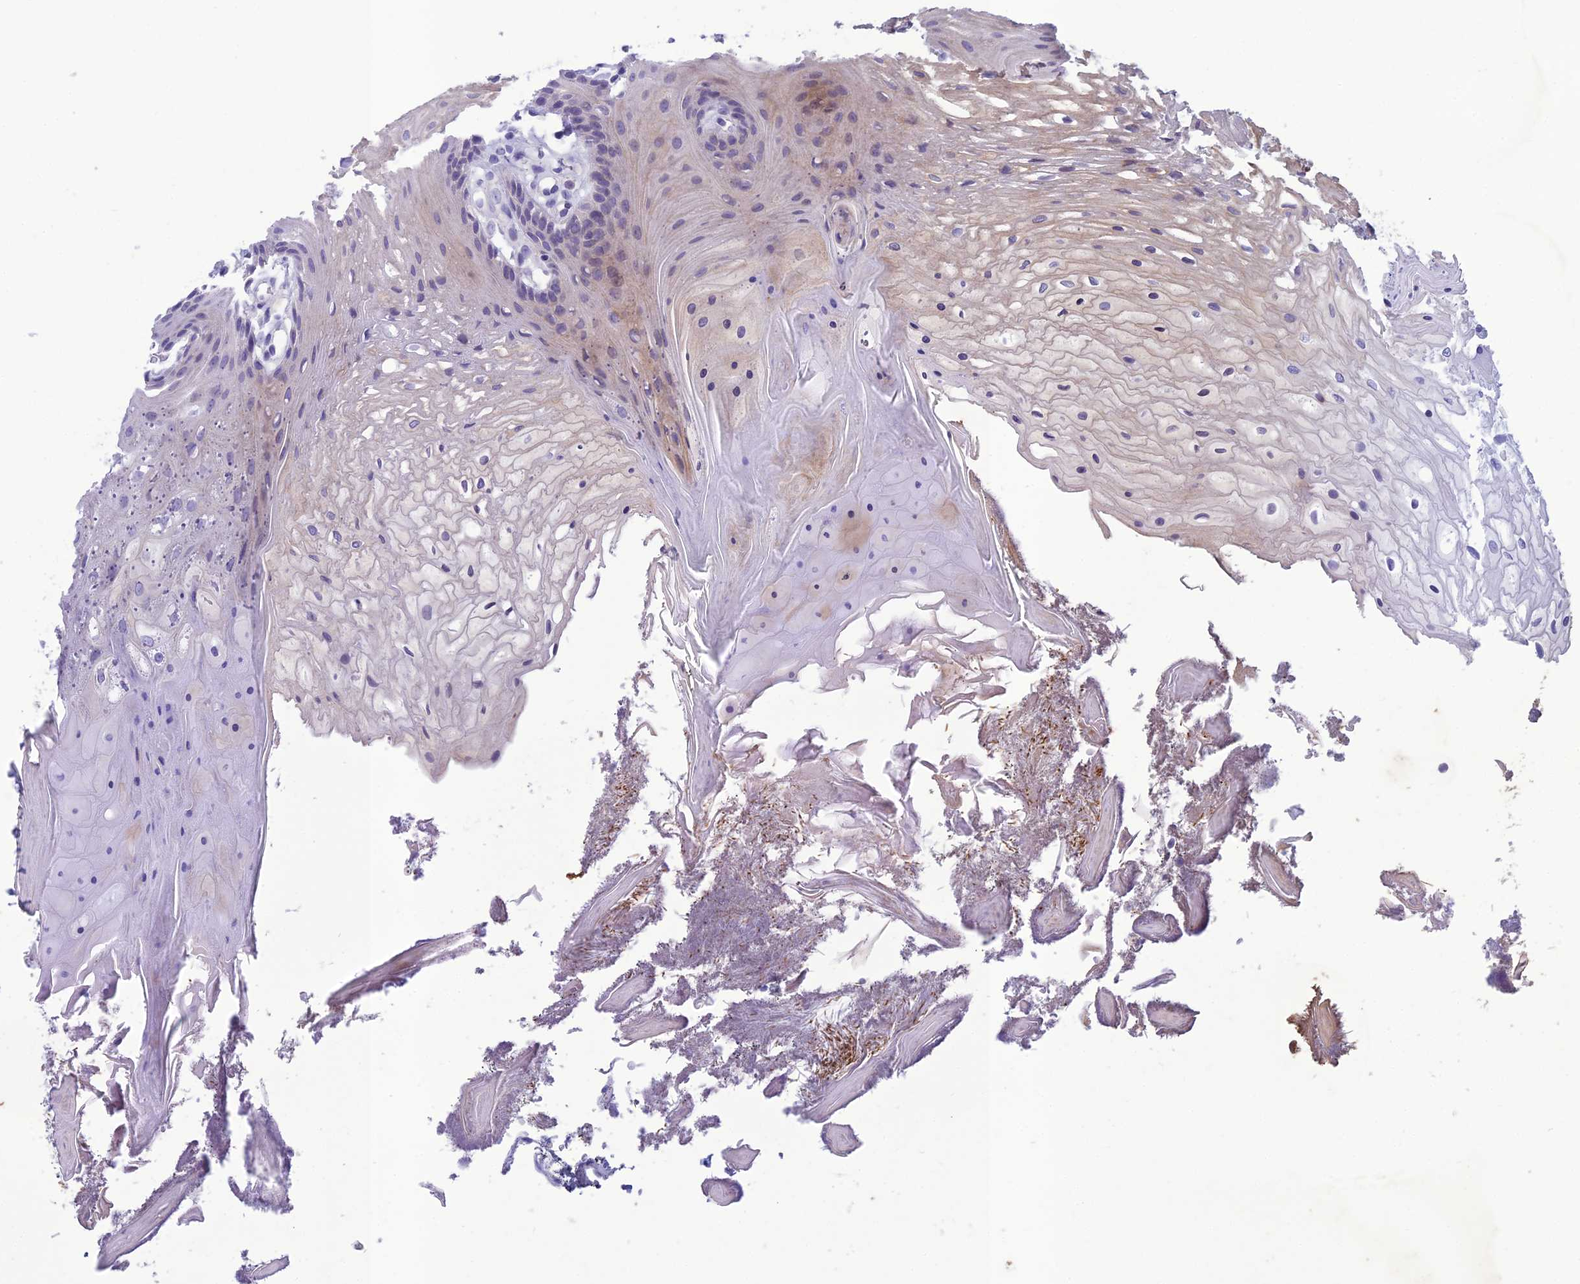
{"staining": {"intensity": "weak", "quantity": "<25%", "location": "cytoplasmic/membranous"}, "tissue": "oral mucosa", "cell_type": "Squamous epithelial cells", "image_type": "normal", "snomed": [{"axis": "morphology", "description": "Normal tissue, NOS"}, {"axis": "topography", "description": "Oral tissue"}], "caption": "Normal oral mucosa was stained to show a protein in brown. There is no significant expression in squamous epithelial cells.", "gene": "IFT172", "patient": {"sex": "female", "age": 80}}